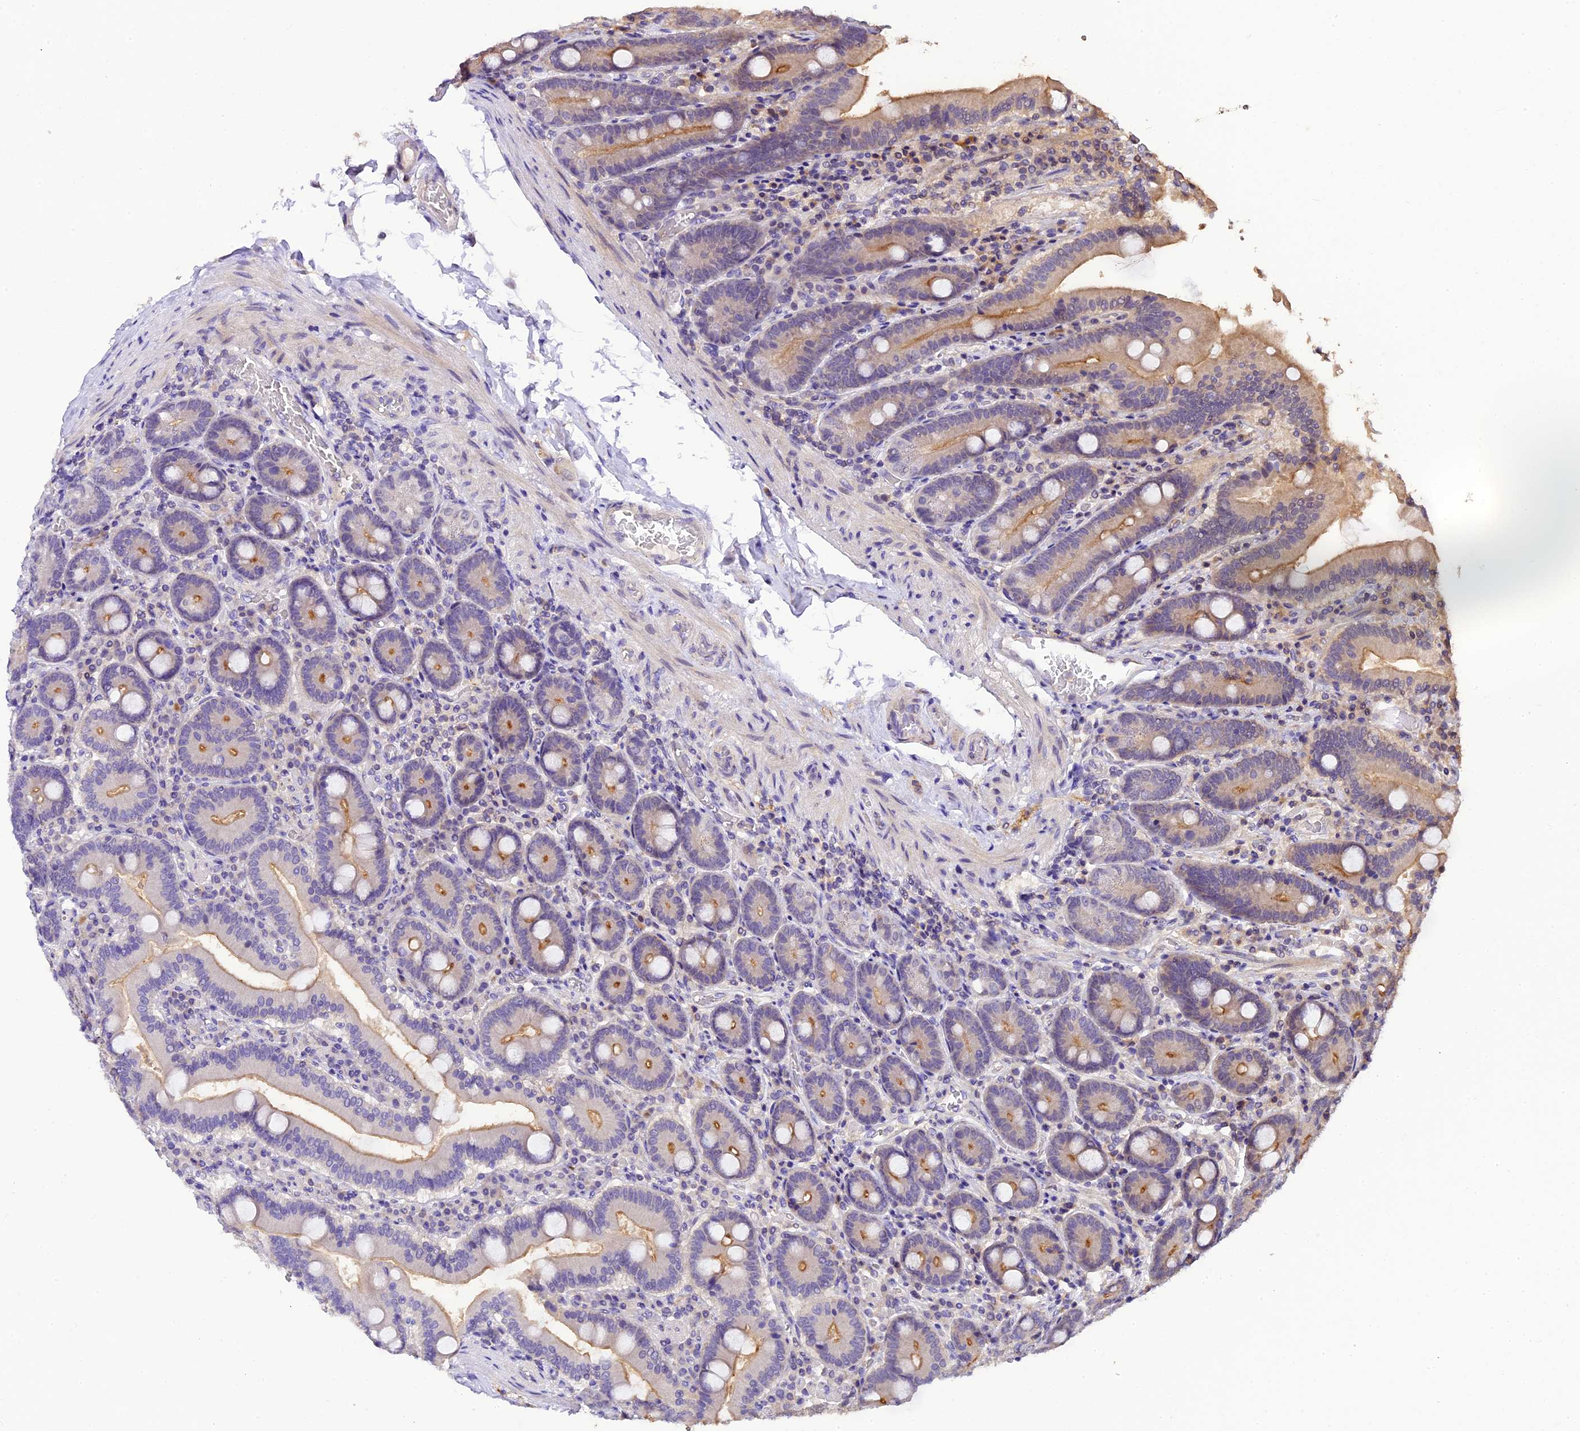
{"staining": {"intensity": "moderate", "quantity": "<25%", "location": "cytoplasmic/membranous"}, "tissue": "duodenum", "cell_type": "Glandular cells", "image_type": "normal", "snomed": [{"axis": "morphology", "description": "Normal tissue, NOS"}, {"axis": "topography", "description": "Duodenum"}], "caption": "Immunohistochemical staining of benign human duodenum exhibits moderate cytoplasmic/membranous protein expression in about <25% of glandular cells. Nuclei are stained in blue.", "gene": "DGKH", "patient": {"sex": "female", "age": 62}}